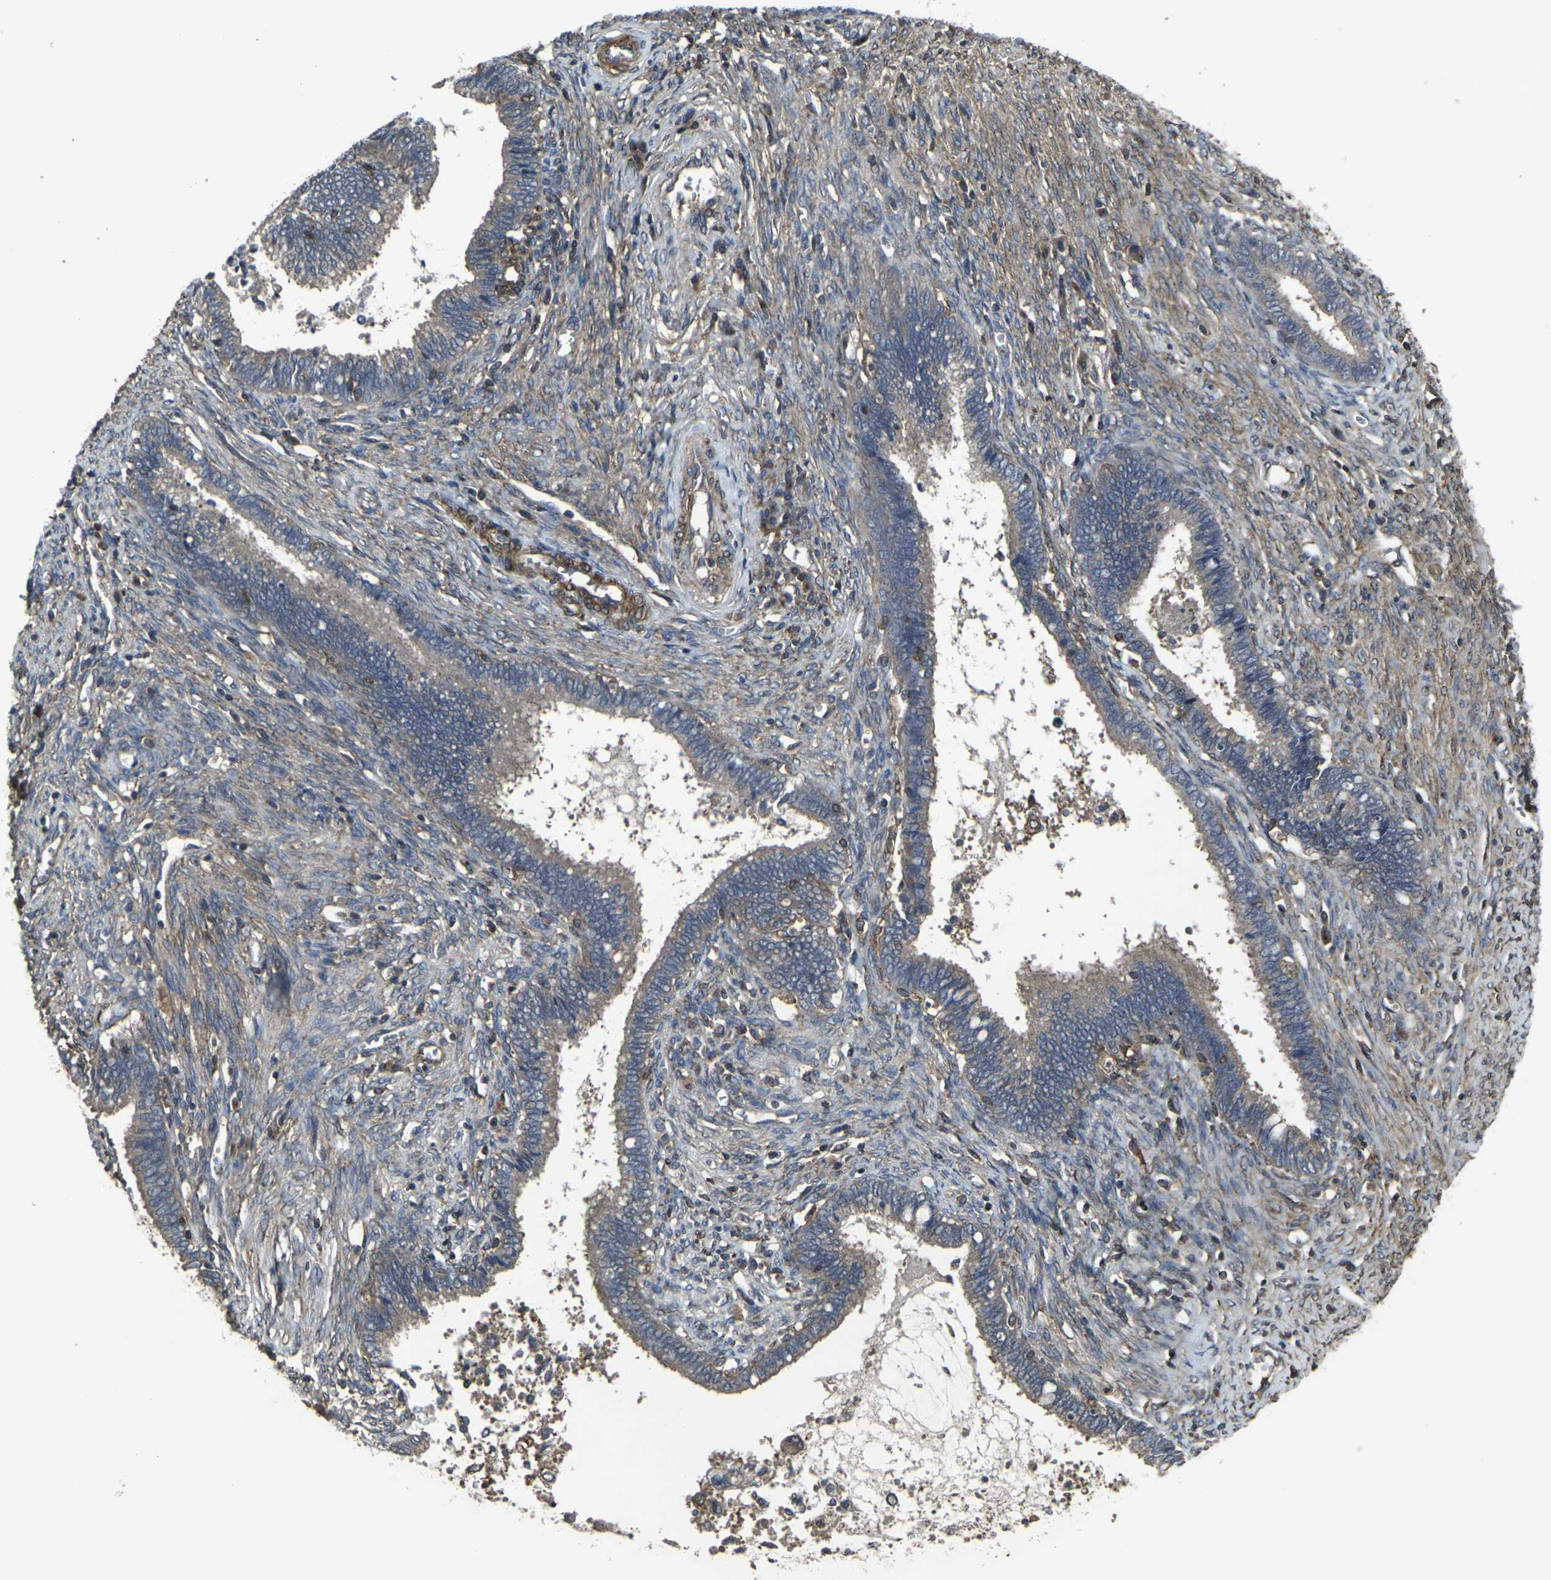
{"staining": {"intensity": "weak", "quantity": ">75%", "location": "cytoplasmic/membranous"}, "tissue": "cervical cancer", "cell_type": "Tumor cells", "image_type": "cancer", "snomed": [{"axis": "morphology", "description": "Adenocarcinoma, NOS"}, {"axis": "topography", "description": "Cervix"}], "caption": "Weak cytoplasmic/membranous positivity for a protein is appreciated in about >75% of tumor cells of adenocarcinoma (cervical) using immunohistochemistry.", "gene": "PRKACB", "patient": {"sex": "female", "age": 44}}